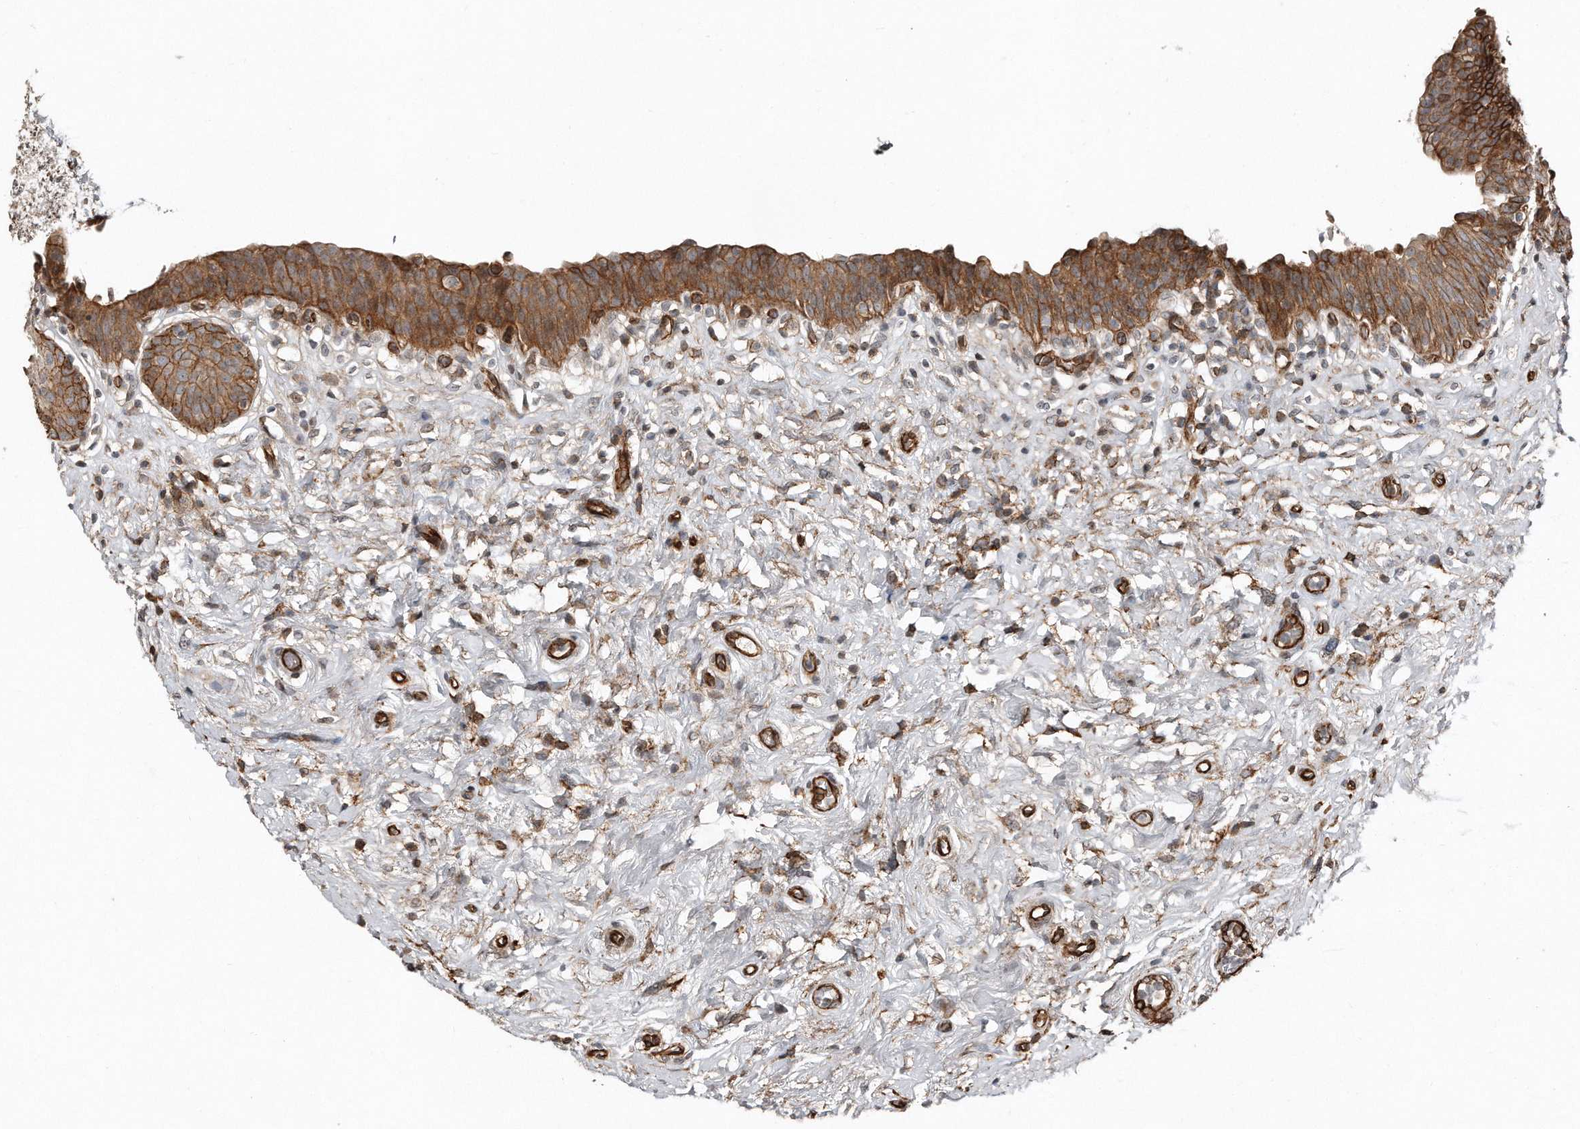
{"staining": {"intensity": "moderate", "quantity": ">75%", "location": "cytoplasmic/membranous"}, "tissue": "urinary bladder", "cell_type": "Urothelial cells", "image_type": "normal", "snomed": [{"axis": "morphology", "description": "Normal tissue, NOS"}, {"axis": "topography", "description": "Urinary bladder"}], "caption": "Moderate cytoplasmic/membranous expression for a protein is present in approximately >75% of urothelial cells of benign urinary bladder using immunohistochemistry.", "gene": "SNAP47", "patient": {"sex": "male", "age": 83}}